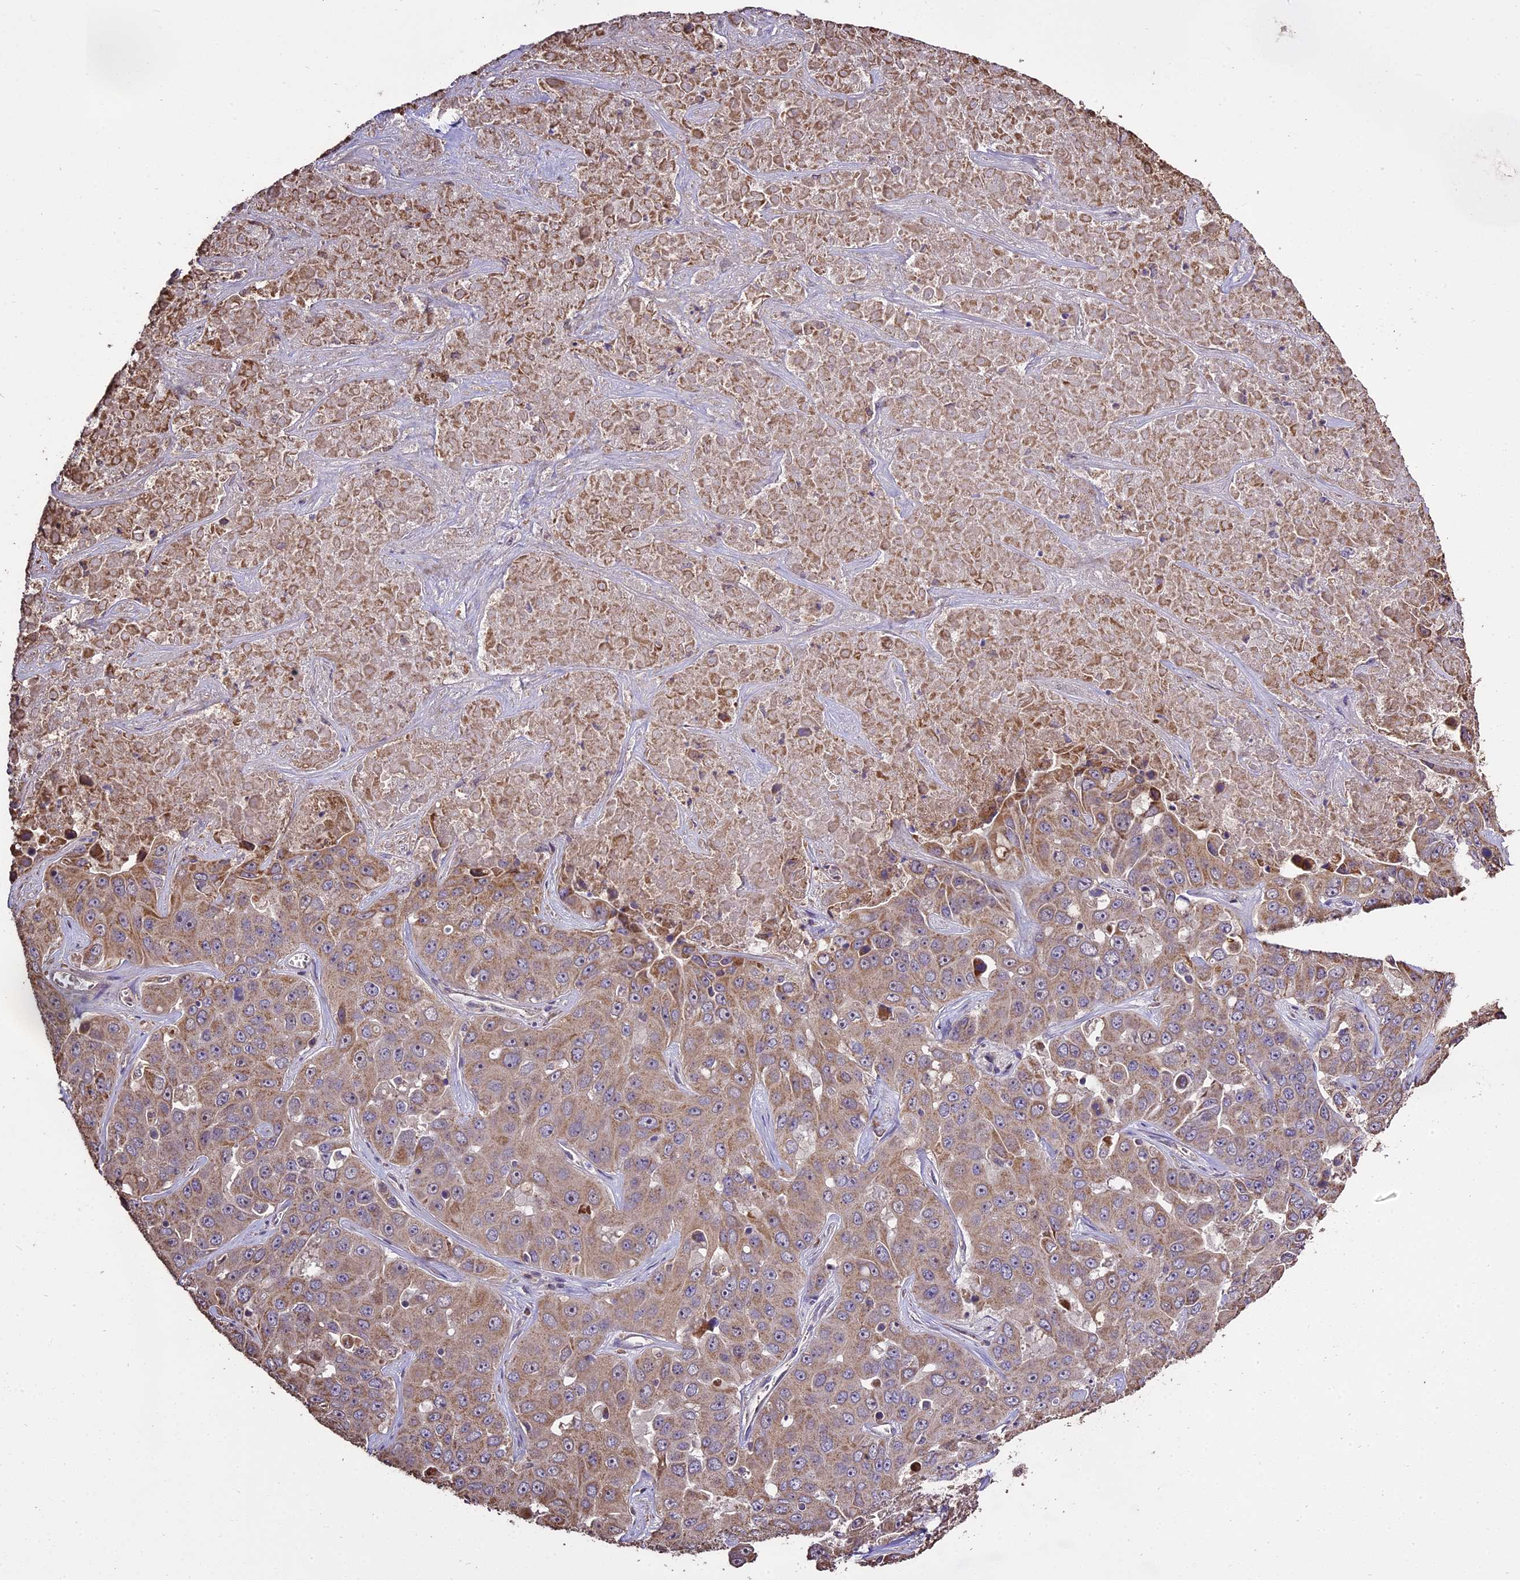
{"staining": {"intensity": "weak", "quantity": ">75%", "location": "cytoplasmic/membranous"}, "tissue": "liver cancer", "cell_type": "Tumor cells", "image_type": "cancer", "snomed": [{"axis": "morphology", "description": "Cholangiocarcinoma"}, {"axis": "topography", "description": "Liver"}], "caption": "Liver cancer (cholangiocarcinoma) stained with immunohistochemistry (IHC) reveals weak cytoplasmic/membranous positivity in approximately >75% of tumor cells. Using DAB (3,3'-diaminobenzidine) (brown) and hematoxylin (blue) stains, captured at high magnification using brightfield microscopy.", "gene": "PGPEP1L", "patient": {"sex": "female", "age": 52}}